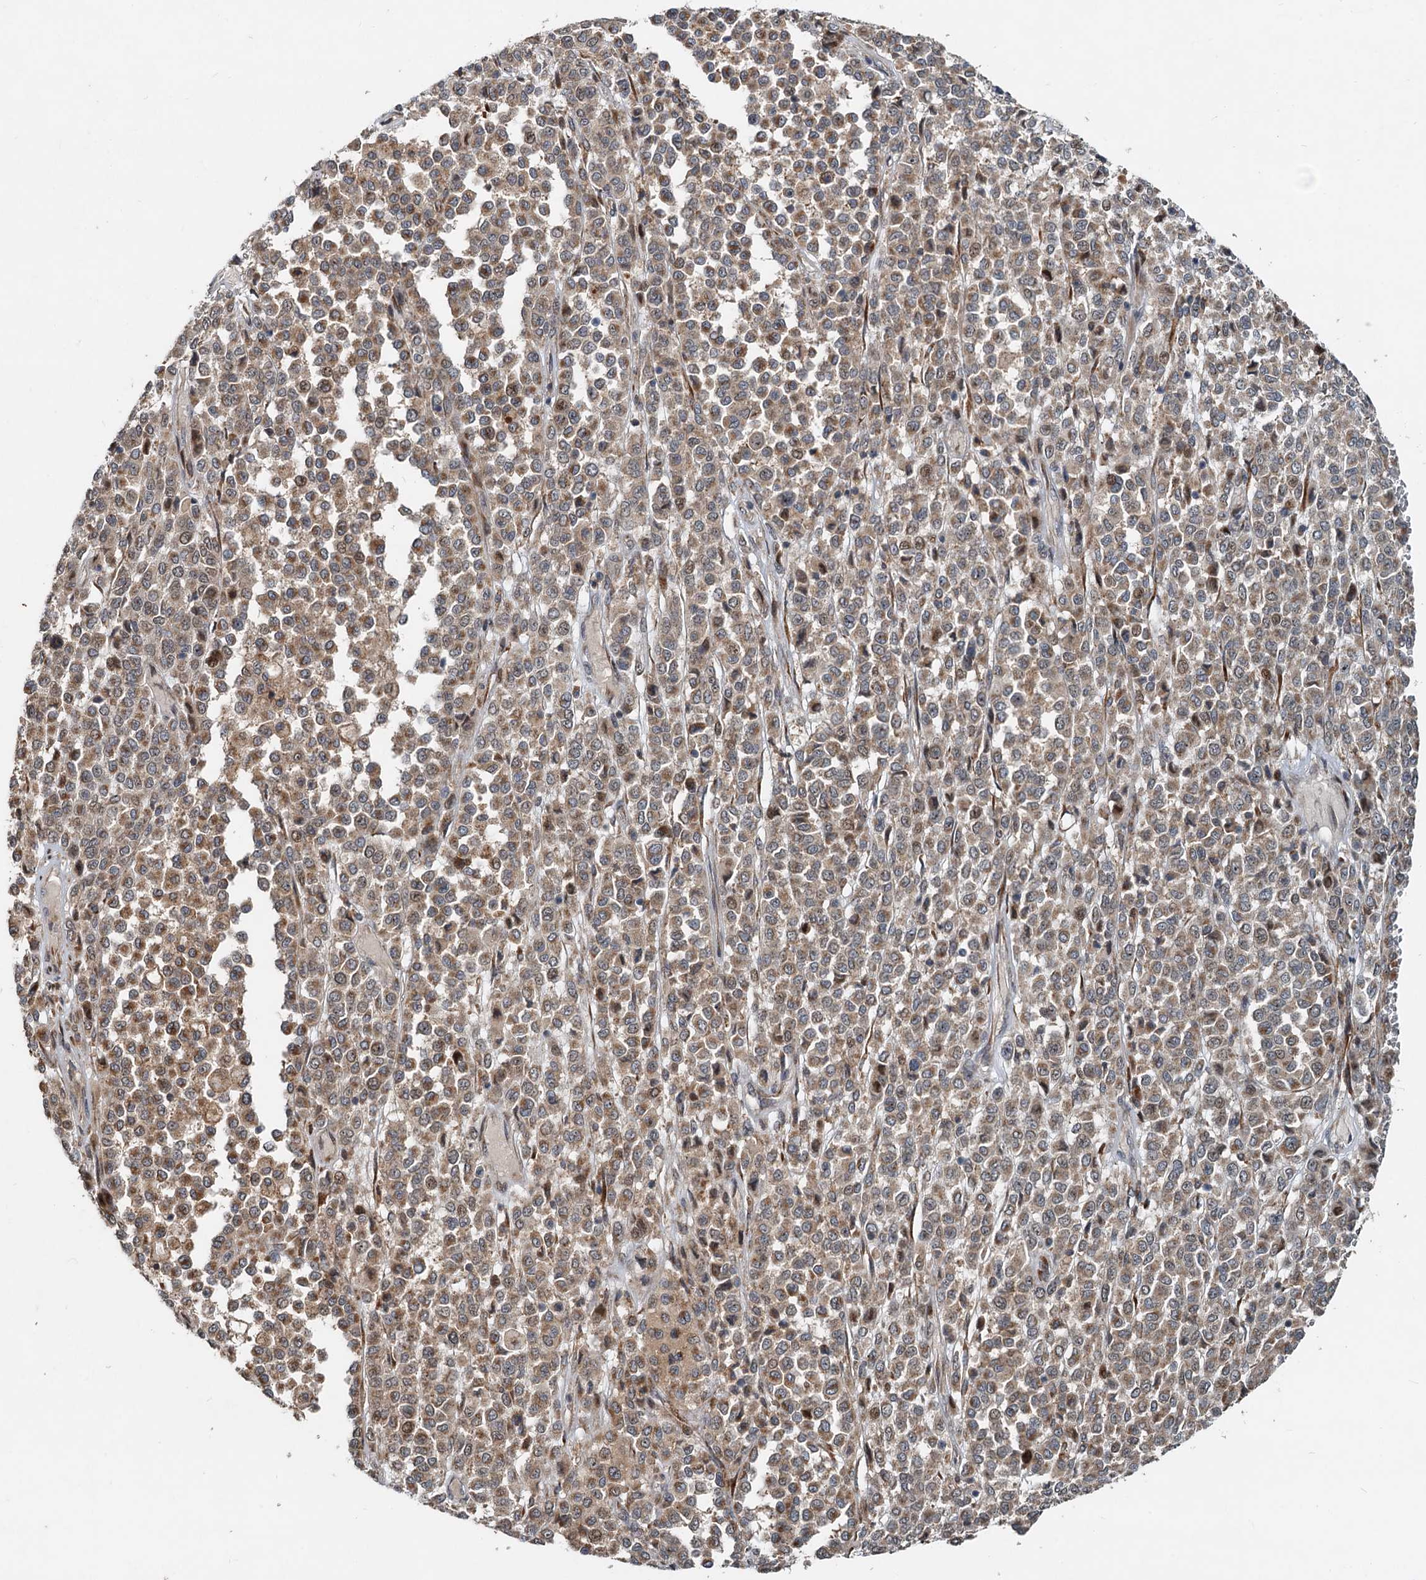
{"staining": {"intensity": "moderate", "quantity": ">75%", "location": "cytoplasmic/membranous"}, "tissue": "melanoma", "cell_type": "Tumor cells", "image_type": "cancer", "snomed": [{"axis": "morphology", "description": "Malignant melanoma, Metastatic site"}, {"axis": "topography", "description": "Pancreas"}], "caption": "High-magnification brightfield microscopy of malignant melanoma (metastatic site) stained with DAB (brown) and counterstained with hematoxylin (blue). tumor cells exhibit moderate cytoplasmic/membranous staining is seen in about>75% of cells.", "gene": "CEP68", "patient": {"sex": "female", "age": 30}}